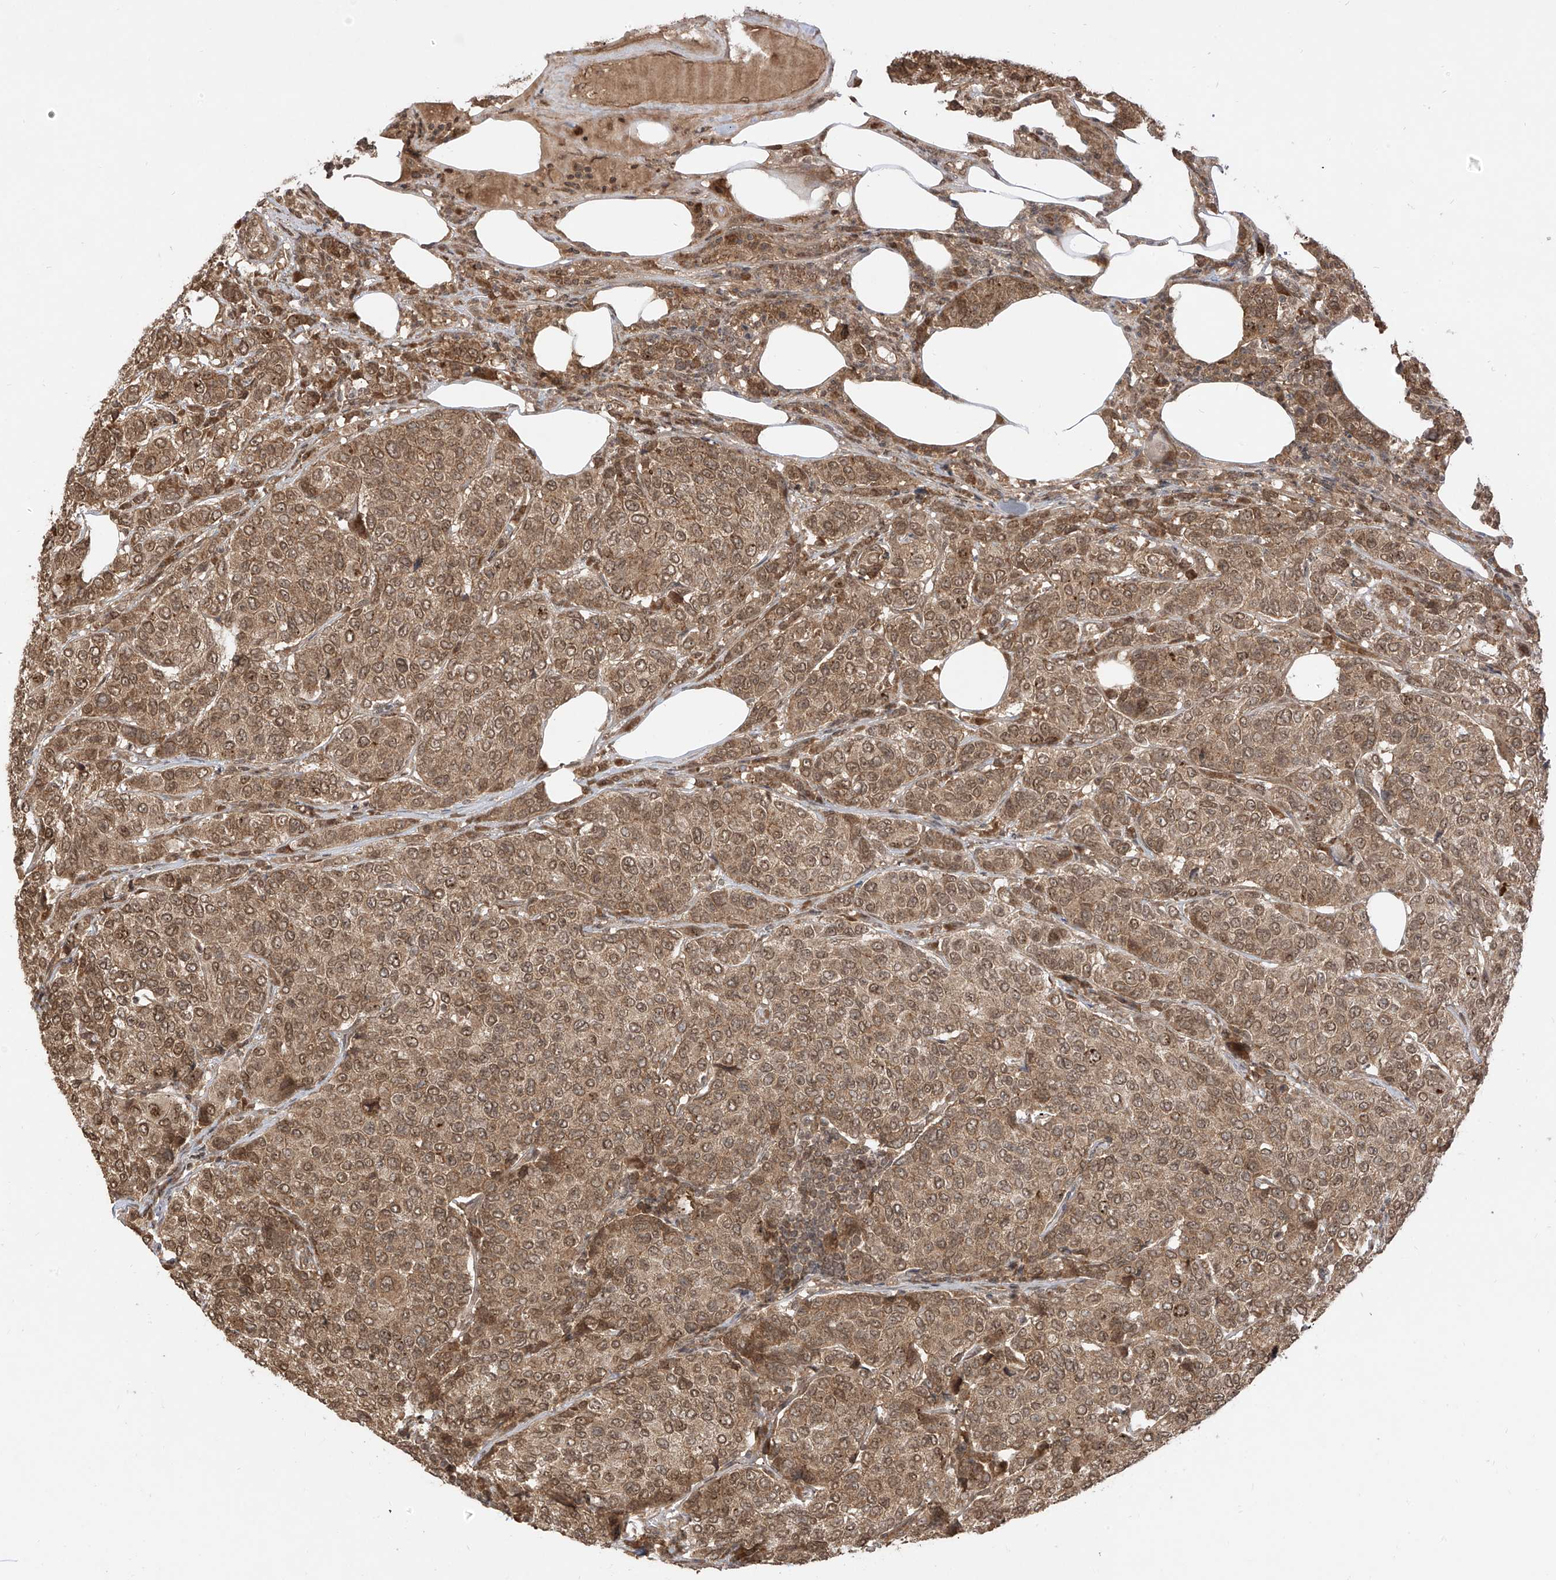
{"staining": {"intensity": "moderate", "quantity": ">75%", "location": "cytoplasmic/membranous,nuclear"}, "tissue": "breast cancer", "cell_type": "Tumor cells", "image_type": "cancer", "snomed": [{"axis": "morphology", "description": "Duct carcinoma"}, {"axis": "topography", "description": "Breast"}], "caption": "Protein analysis of breast infiltrating ductal carcinoma tissue demonstrates moderate cytoplasmic/membranous and nuclear expression in approximately >75% of tumor cells. The staining is performed using DAB (3,3'-diaminobenzidine) brown chromogen to label protein expression. The nuclei are counter-stained blue using hematoxylin.", "gene": "LCOR", "patient": {"sex": "female", "age": 55}}